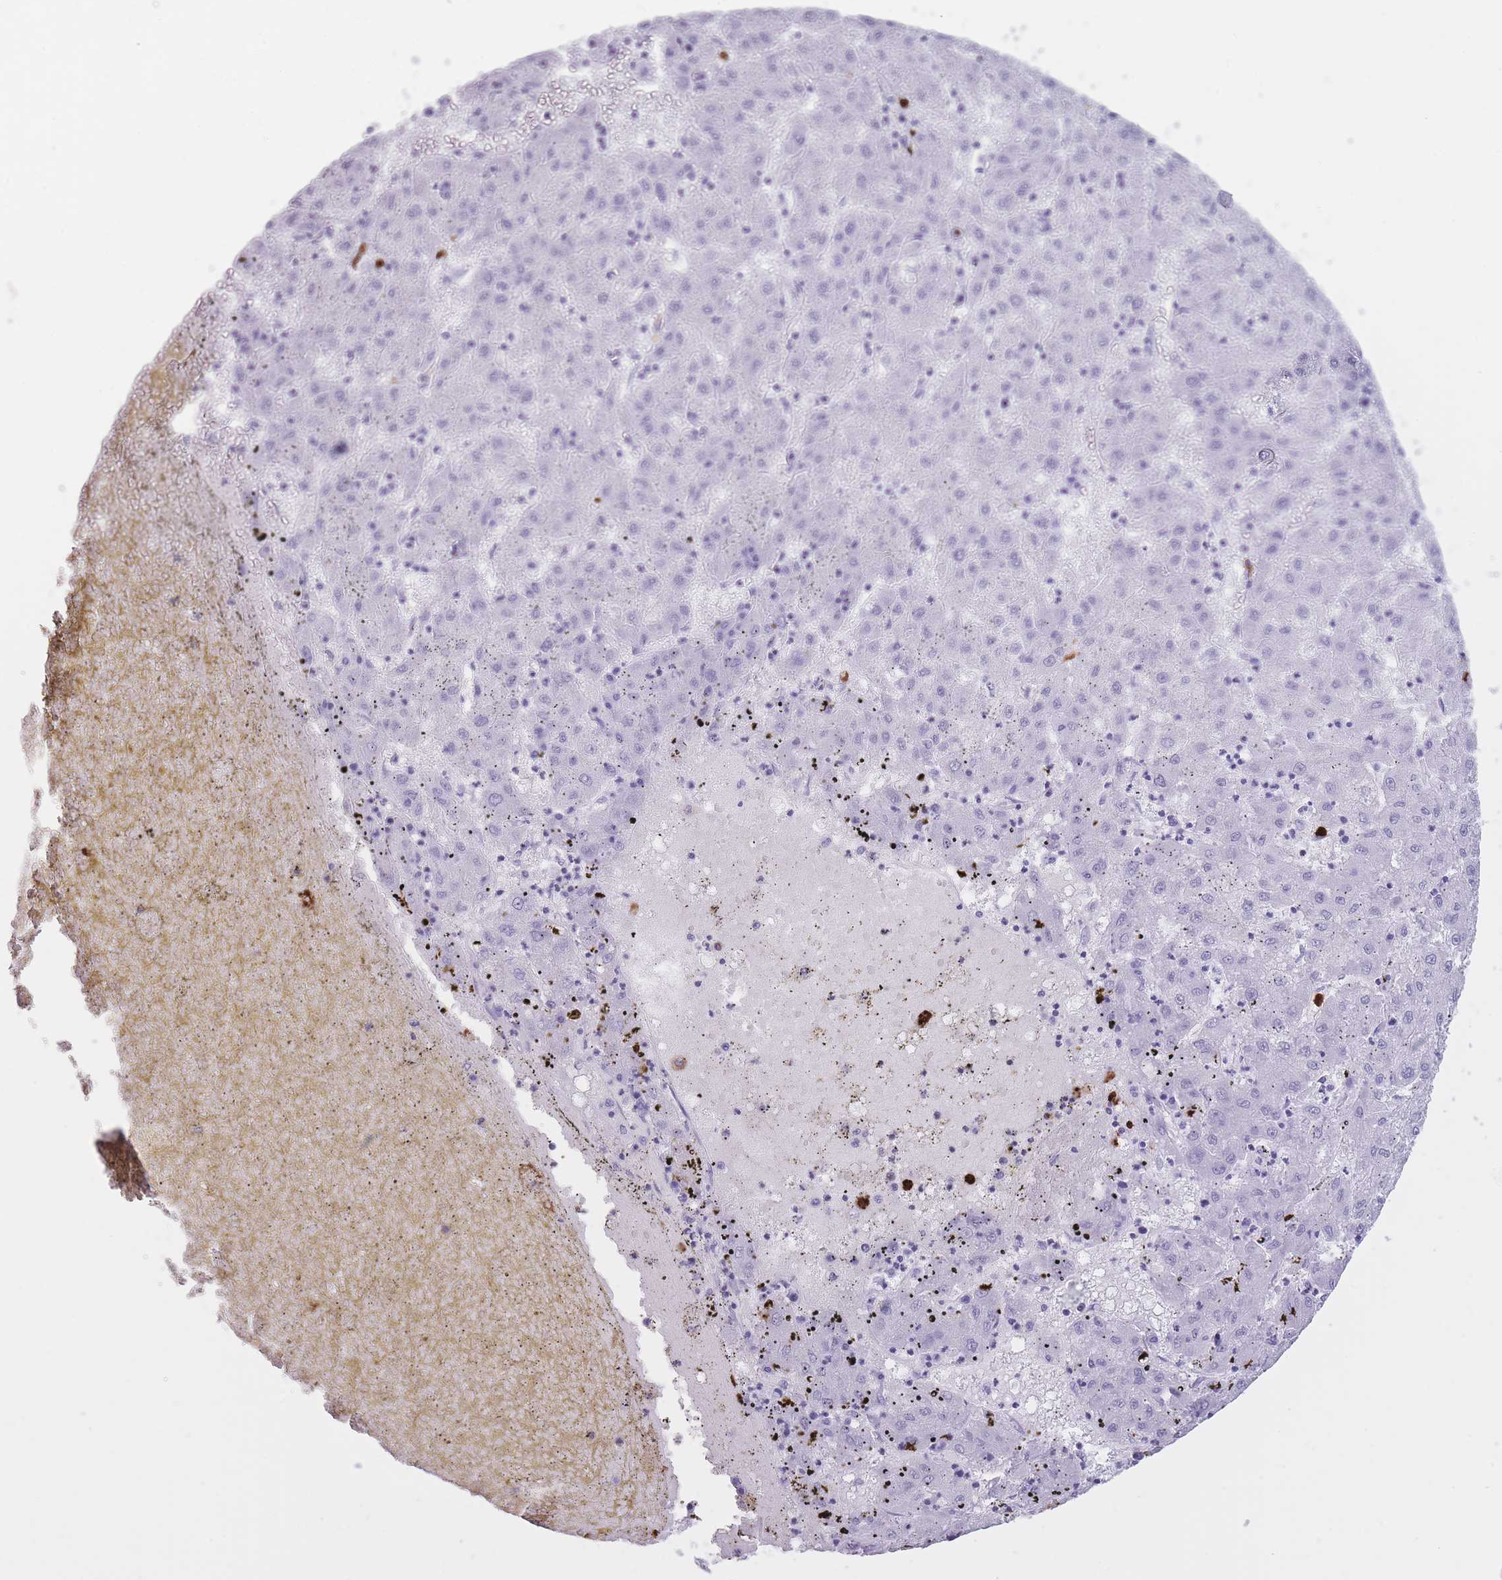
{"staining": {"intensity": "negative", "quantity": "none", "location": "none"}, "tissue": "liver cancer", "cell_type": "Tumor cells", "image_type": "cancer", "snomed": [{"axis": "morphology", "description": "Carcinoma, Hepatocellular, NOS"}, {"axis": "topography", "description": "Liver"}], "caption": "The immunohistochemistry (IHC) image has no significant expression in tumor cells of liver hepatocellular carcinoma tissue. (Stains: DAB immunohistochemistry with hematoxylin counter stain, Microscopy: brightfield microscopy at high magnification).", "gene": "OR4F21", "patient": {"sex": "male", "age": 72}}